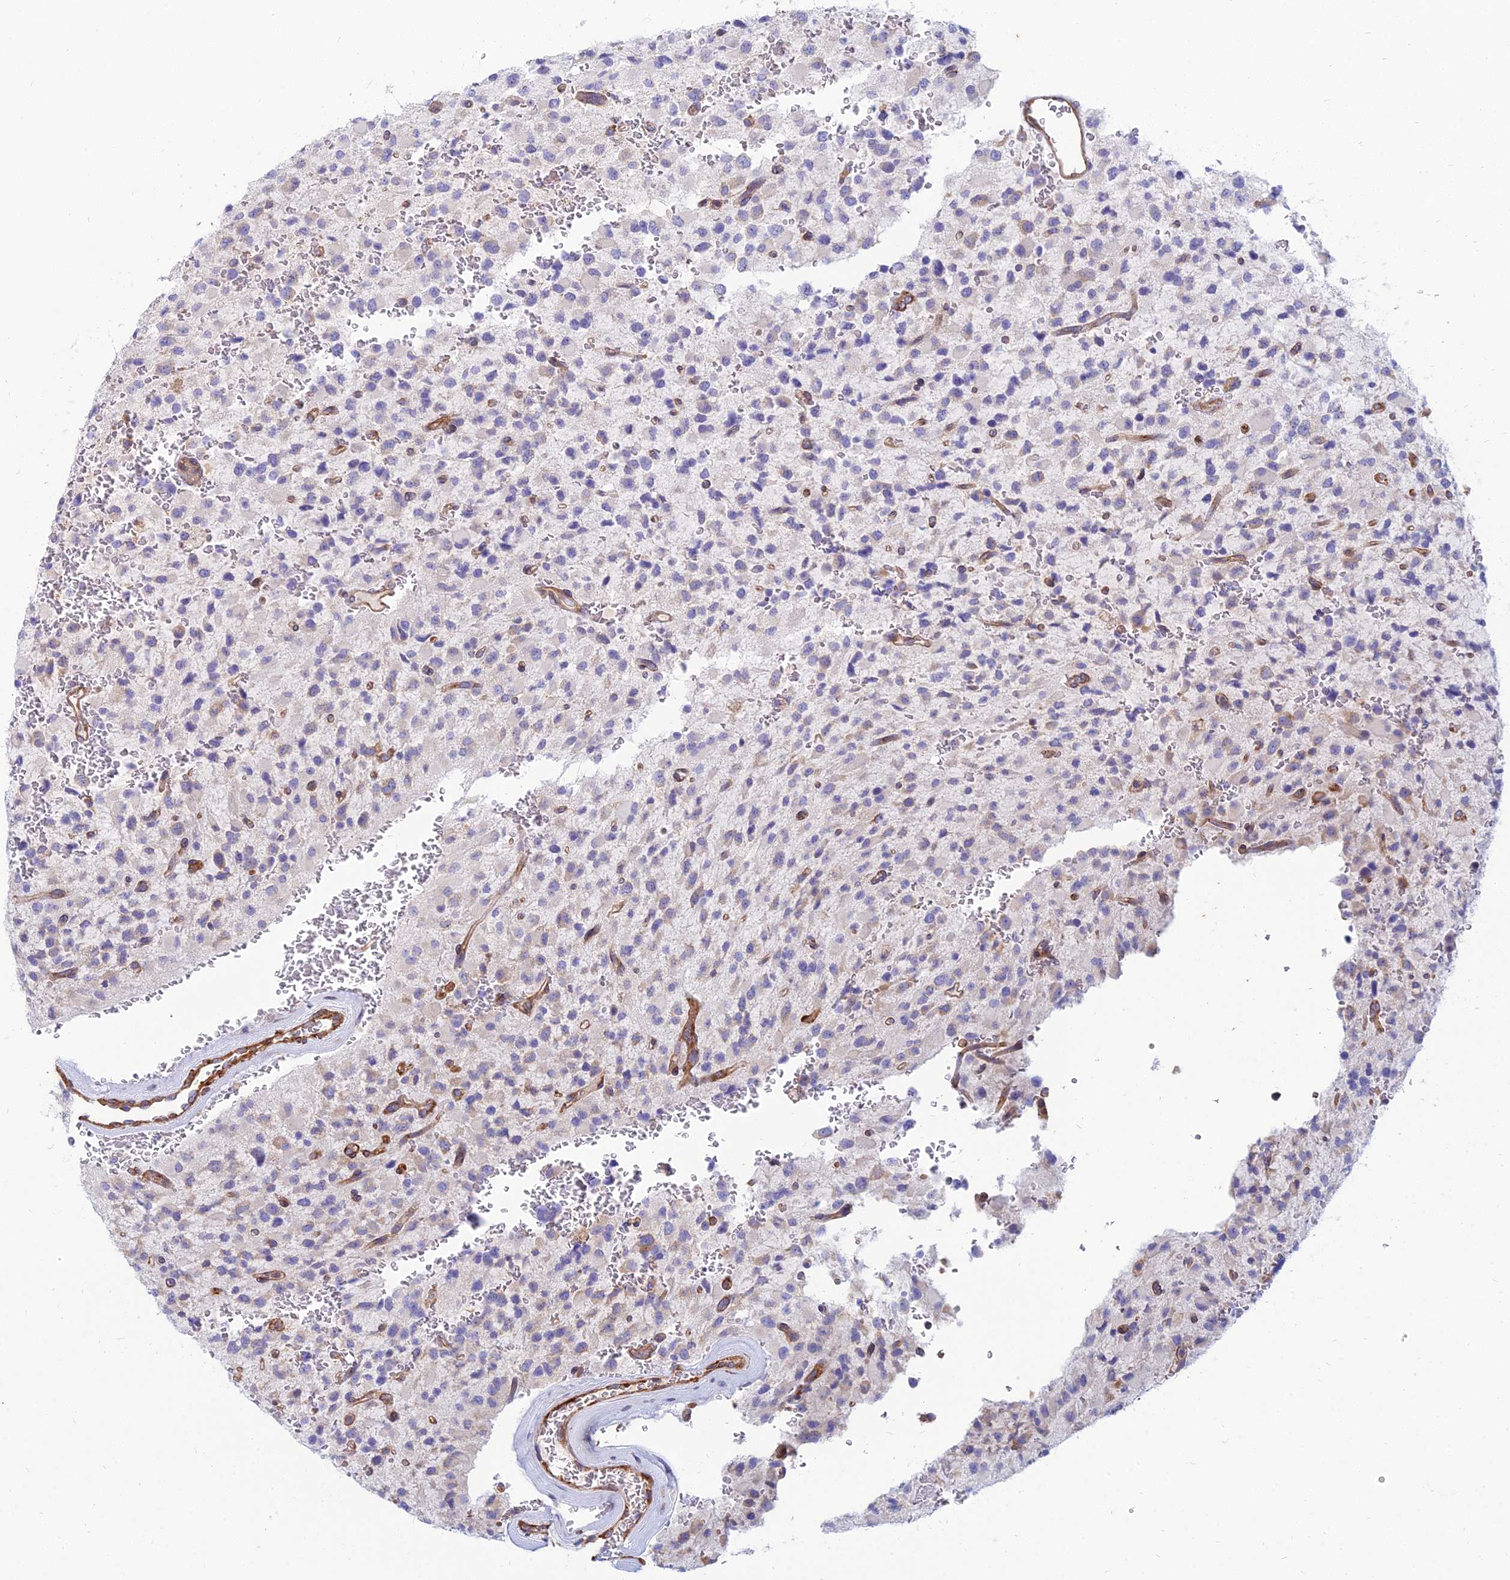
{"staining": {"intensity": "weak", "quantity": "<25%", "location": "cytoplasmic/membranous"}, "tissue": "glioma", "cell_type": "Tumor cells", "image_type": "cancer", "snomed": [{"axis": "morphology", "description": "Glioma, malignant, High grade"}, {"axis": "topography", "description": "Brain"}], "caption": "A high-resolution image shows IHC staining of malignant high-grade glioma, which exhibits no significant staining in tumor cells. The staining was performed using DAB (3,3'-diaminobenzidine) to visualize the protein expression in brown, while the nuclei were stained in blue with hematoxylin (Magnification: 20x).", "gene": "TXLNA", "patient": {"sex": "male", "age": 34}}